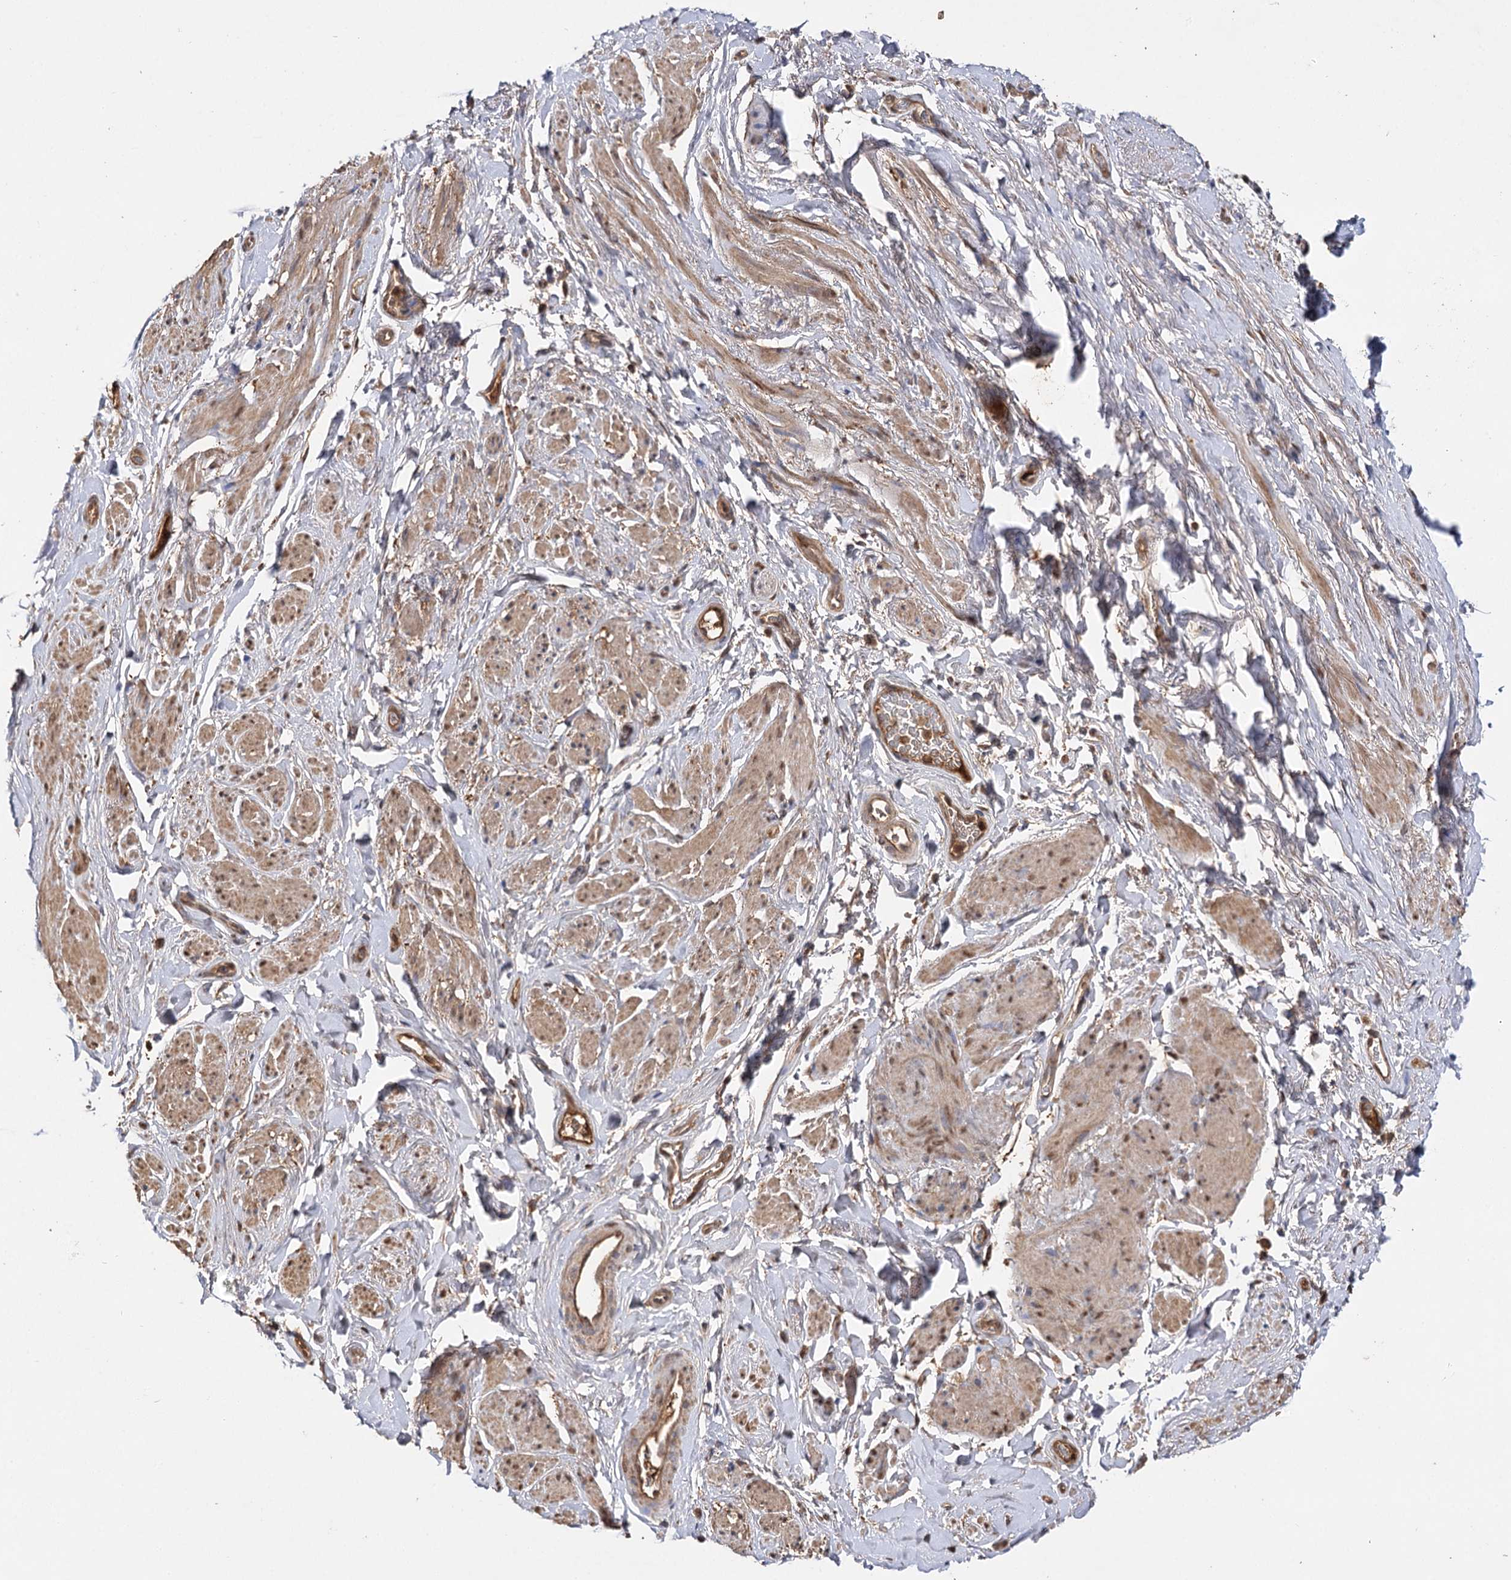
{"staining": {"intensity": "moderate", "quantity": ">75%", "location": "cytoplasmic/membranous"}, "tissue": "smooth muscle", "cell_type": "Smooth muscle cells", "image_type": "normal", "snomed": [{"axis": "morphology", "description": "Normal tissue, NOS"}, {"axis": "topography", "description": "Smooth muscle"}, {"axis": "topography", "description": "Peripheral nerve tissue"}], "caption": "A photomicrograph showing moderate cytoplasmic/membranous positivity in about >75% of smooth muscle cells in normal smooth muscle, as visualized by brown immunohistochemical staining.", "gene": "ARL13A", "patient": {"sex": "male", "age": 69}}